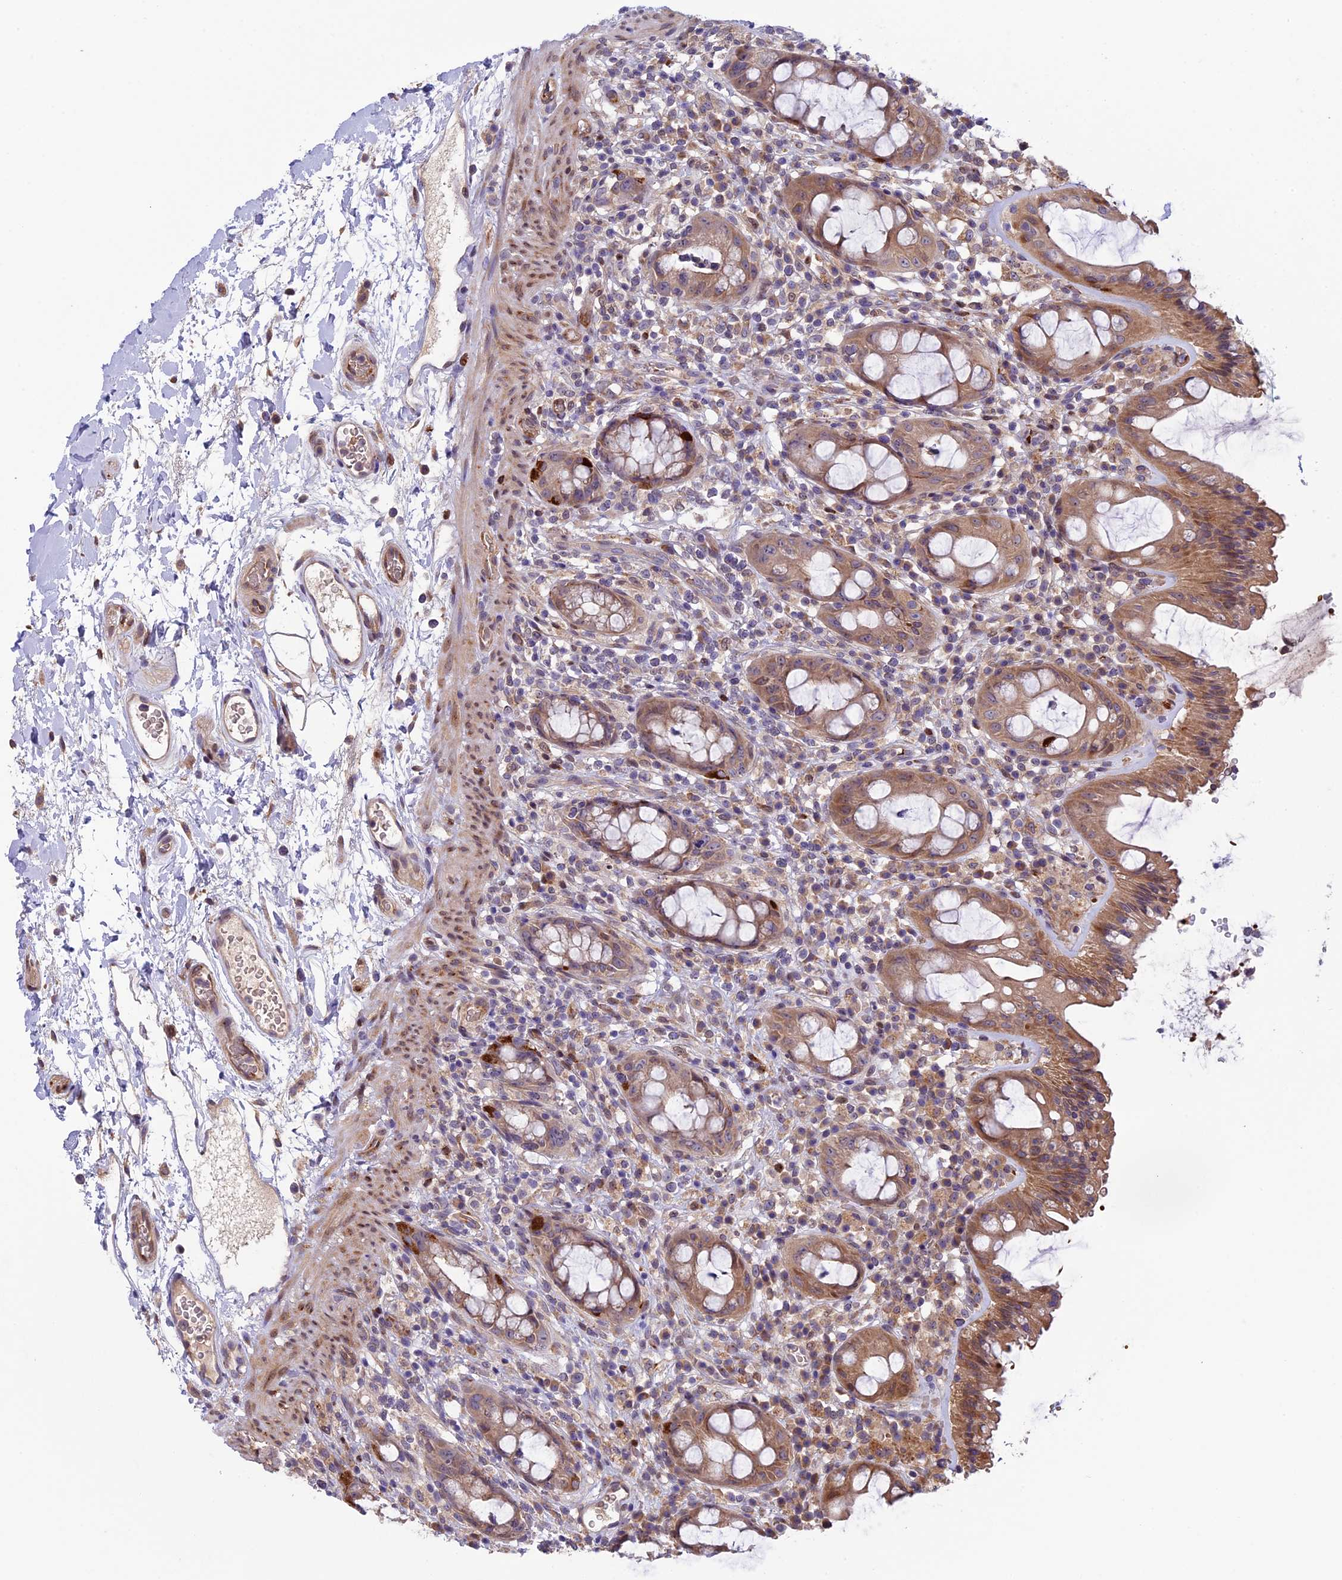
{"staining": {"intensity": "moderate", "quantity": ">75%", "location": "cytoplasmic/membranous"}, "tissue": "rectum", "cell_type": "Glandular cells", "image_type": "normal", "snomed": [{"axis": "morphology", "description": "Normal tissue, NOS"}, {"axis": "topography", "description": "Rectum"}], "caption": "Moderate cytoplasmic/membranous protein staining is seen in approximately >75% of glandular cells in rectum.", "gene": "CCDC9B", "patient": {"sex": "female", "age": 57}}